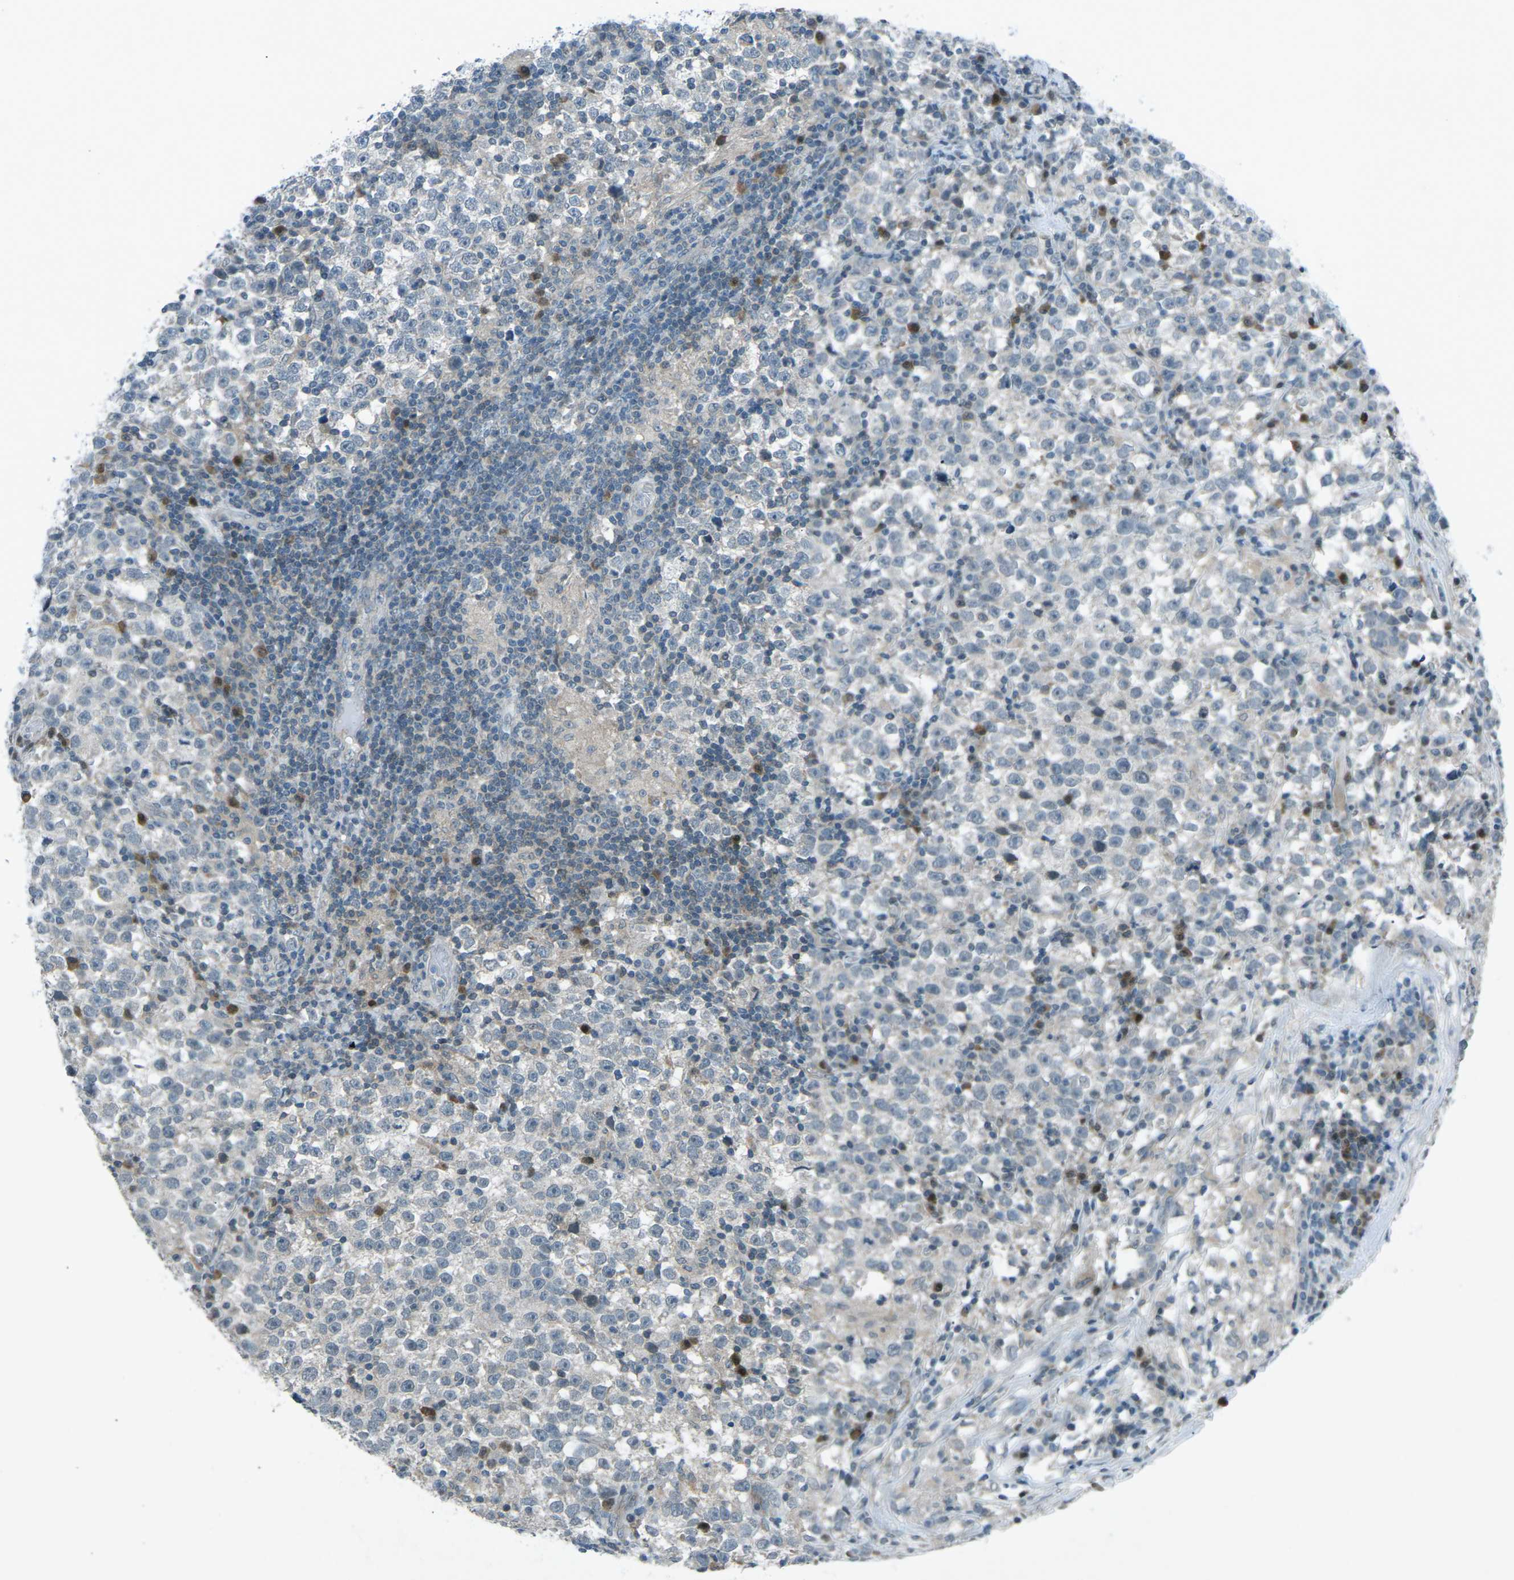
{"staining": {"intensity": "negative", "quantity": "none", "location": "none"}, "tissue": "testis cancer", "cell_type": "Tumor cells", "image_type": "cancer", "snomed": [{"axis": "morphology", "description": "Seminoma, NOS"}, {"axis": "topography", "description": "Testis"}], "caption": "This histopathology image is of seminoma (testis) stained with immunohistochemistry (IHC) to label a protein in brown with the nuclei are counter-stained blue. There is no positivity in tumor cells.", "gene": "PRKCA", "patient": {"sex": "male", "age": 43}}